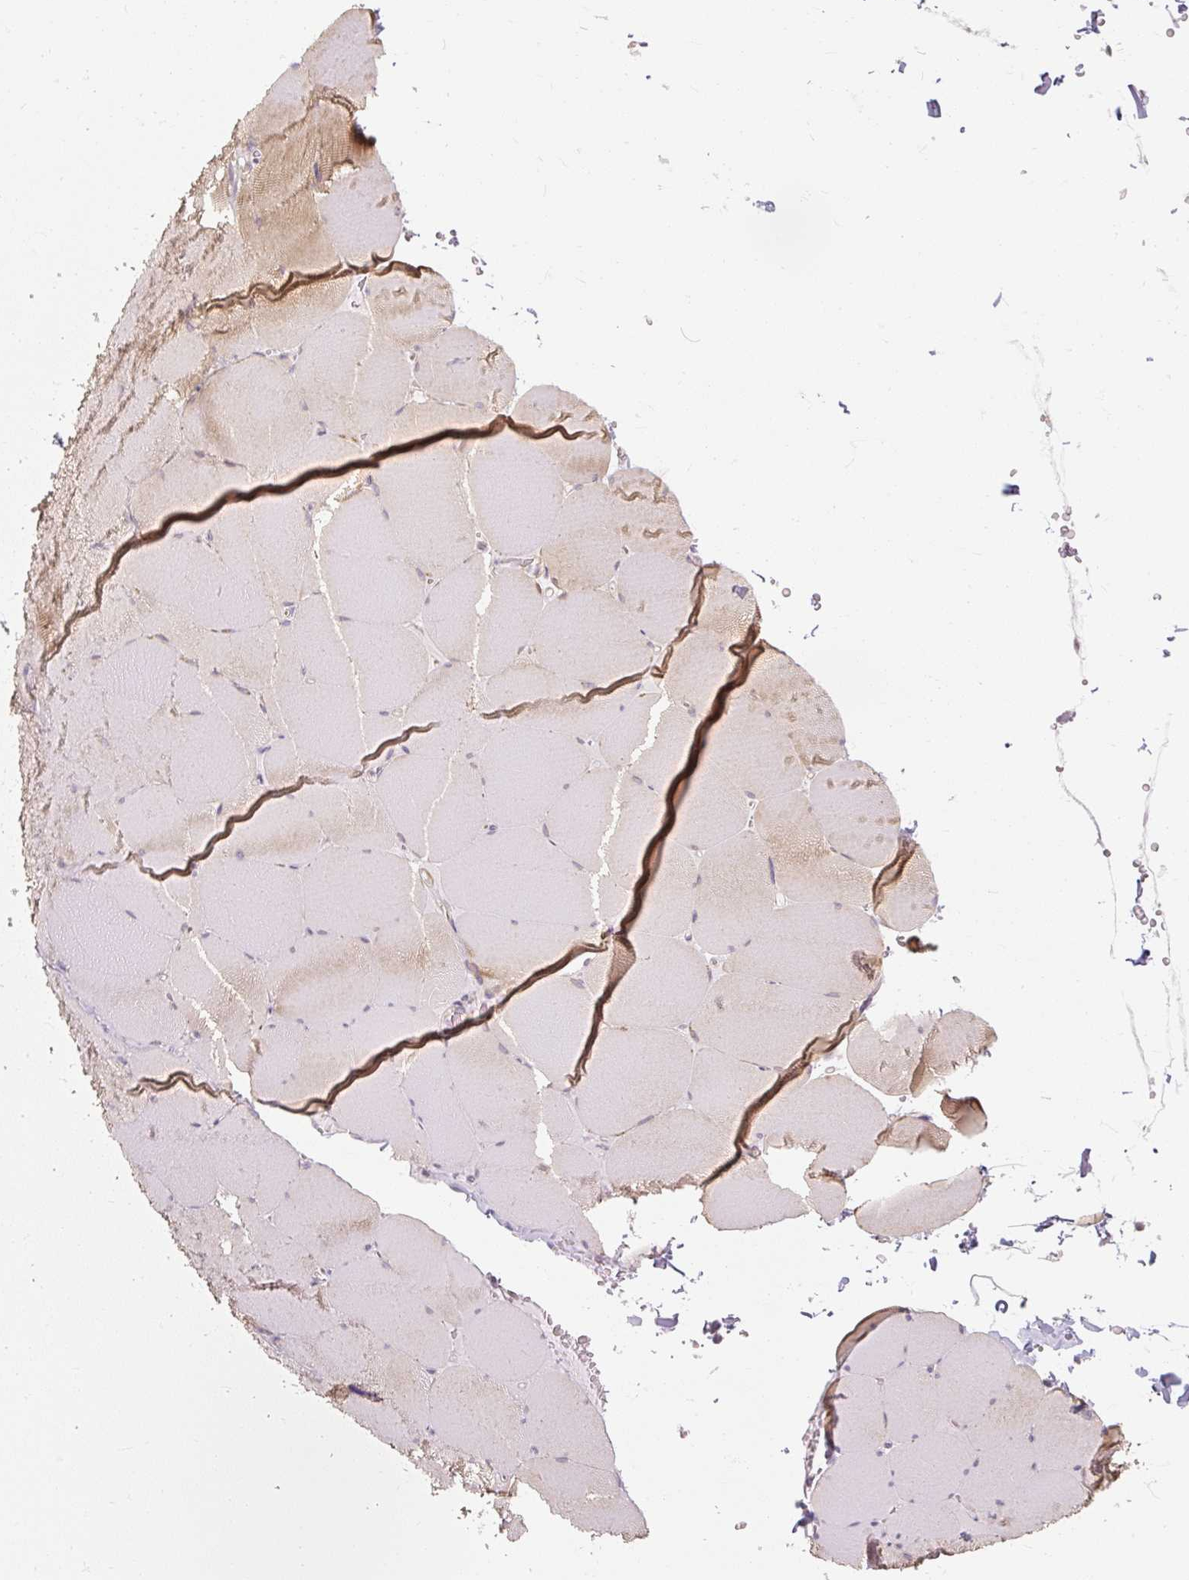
{"staining": {"intensity": "moderate", "quantity": "25%-75%", "location": "cytoplasmic/membranous"}, "tissue": "skeletal muscle", "cell_type": "Myocytes", "image_type": "normal", "snomed": [{"axis": "morphology", "description": "Normal tissue, NOS"}, {"axis": "topography", "description": "Skeletal muscle"}, {"axis": "topography", "description": "Head-Neck"}], "caption": "The photomicrograph demonstrates staining of unremarkable skeletal muscle, revealing moderate cytoplasmic/membranous protein expression (brown color) within myocytes. (IHC, brightfield microscopy, high magnification).", "gene": "RB1CC1", "patient": {"sex": "male", "age": 66}}